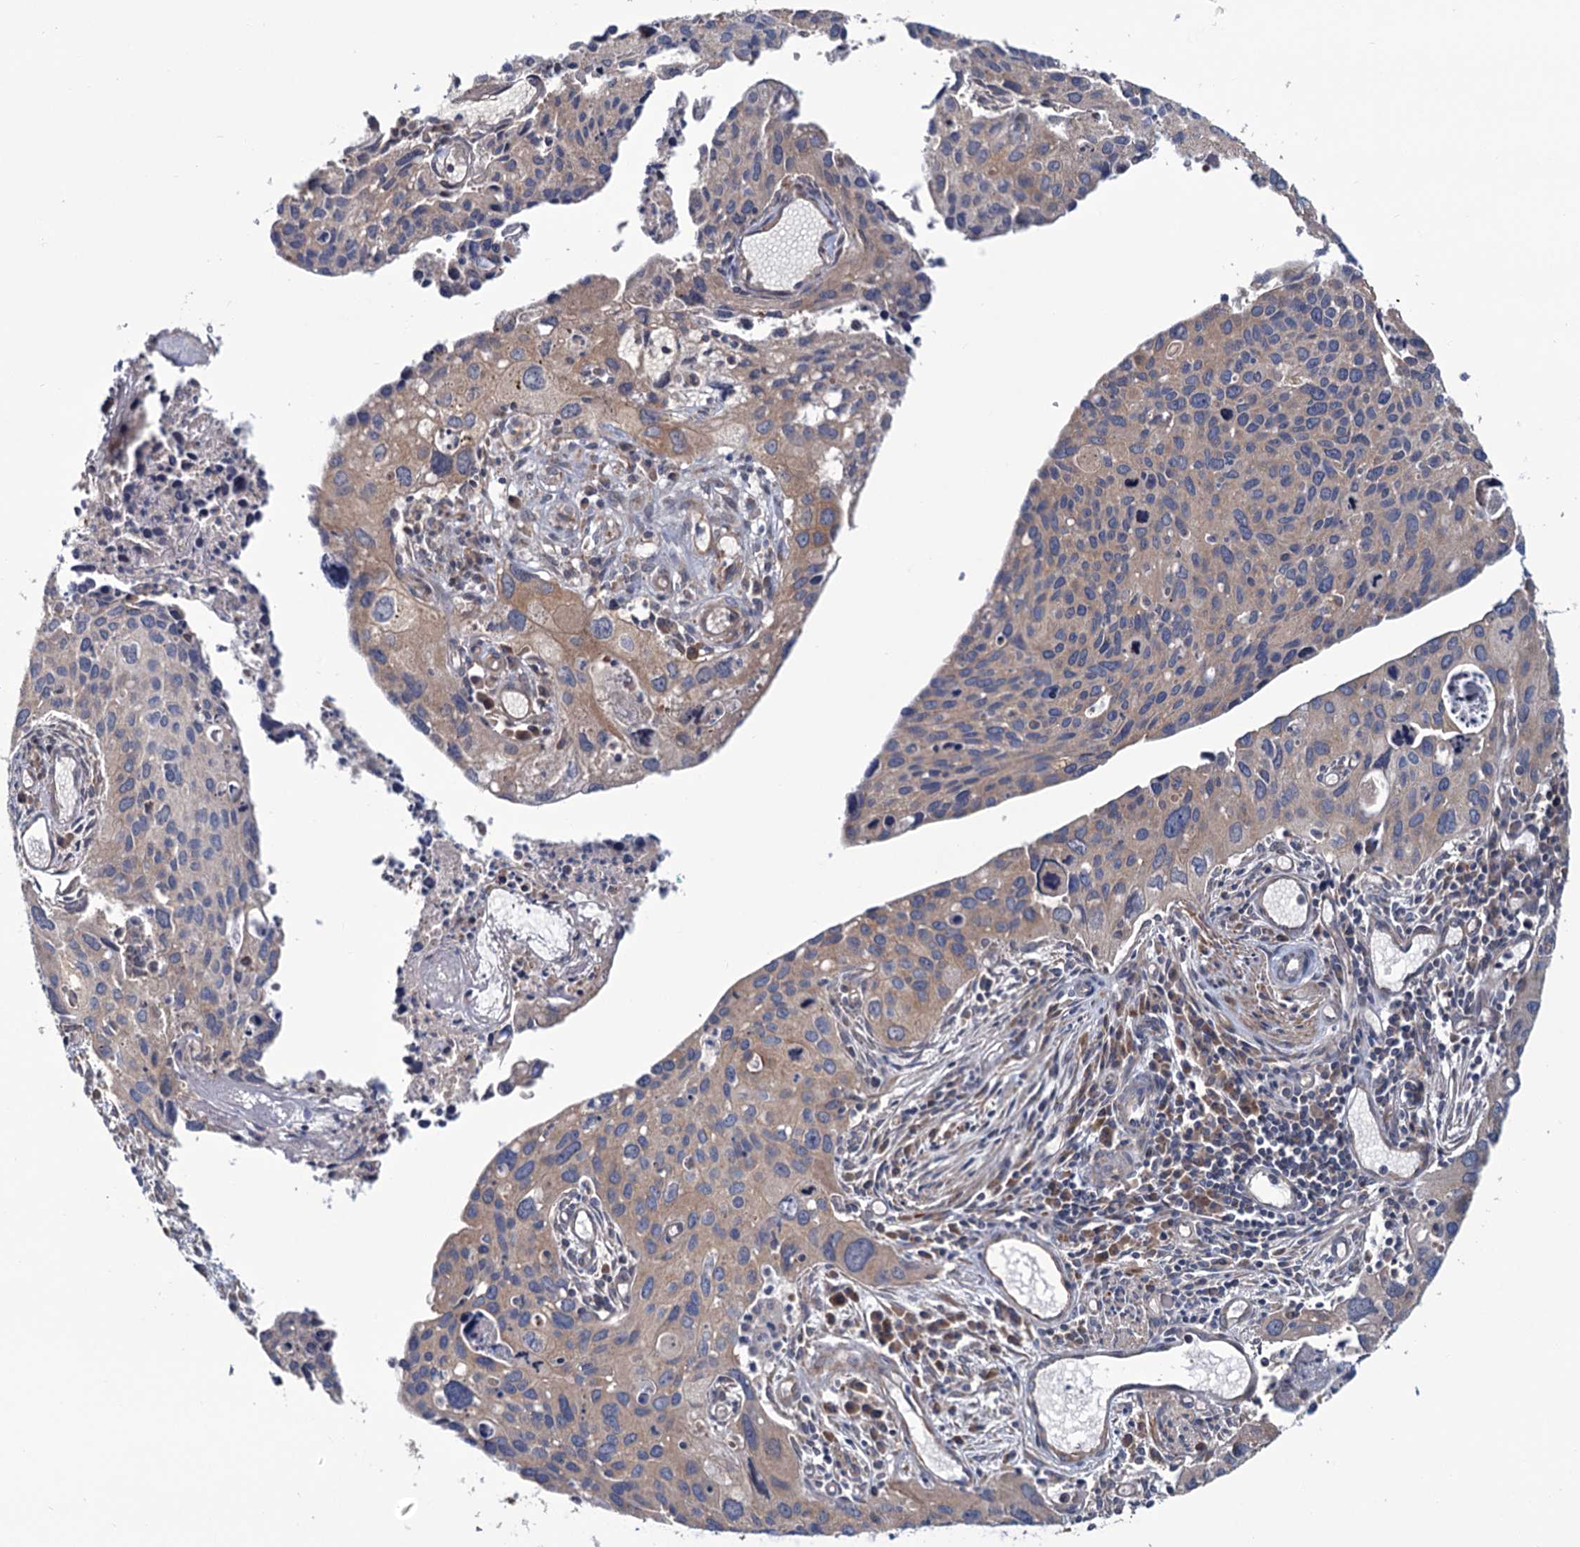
{"staining": {"intensity": "weak", "quantity": "<25%", "location": "cytoplasmic/membranous"}, "tissue": "cervical cancer", "cell_type": "Tumor cells", "image_type": "cancer", "snomed": [{"axis": "morphology", "description": "Squamous cell carcinoma, NOS"}, {"axis": "topography", "description": "Cervix"}], "caption": "Cervical cancer (squamous cell carcinoma) was stained to show a protein in brown. There is no significant expression in tumor cells. The staining is performed using DAB brown chromogen with nuclei counter-stained in using hematoxylin.", "gene": "MTRR", "patient": {"sex": "female", "age": 55}}